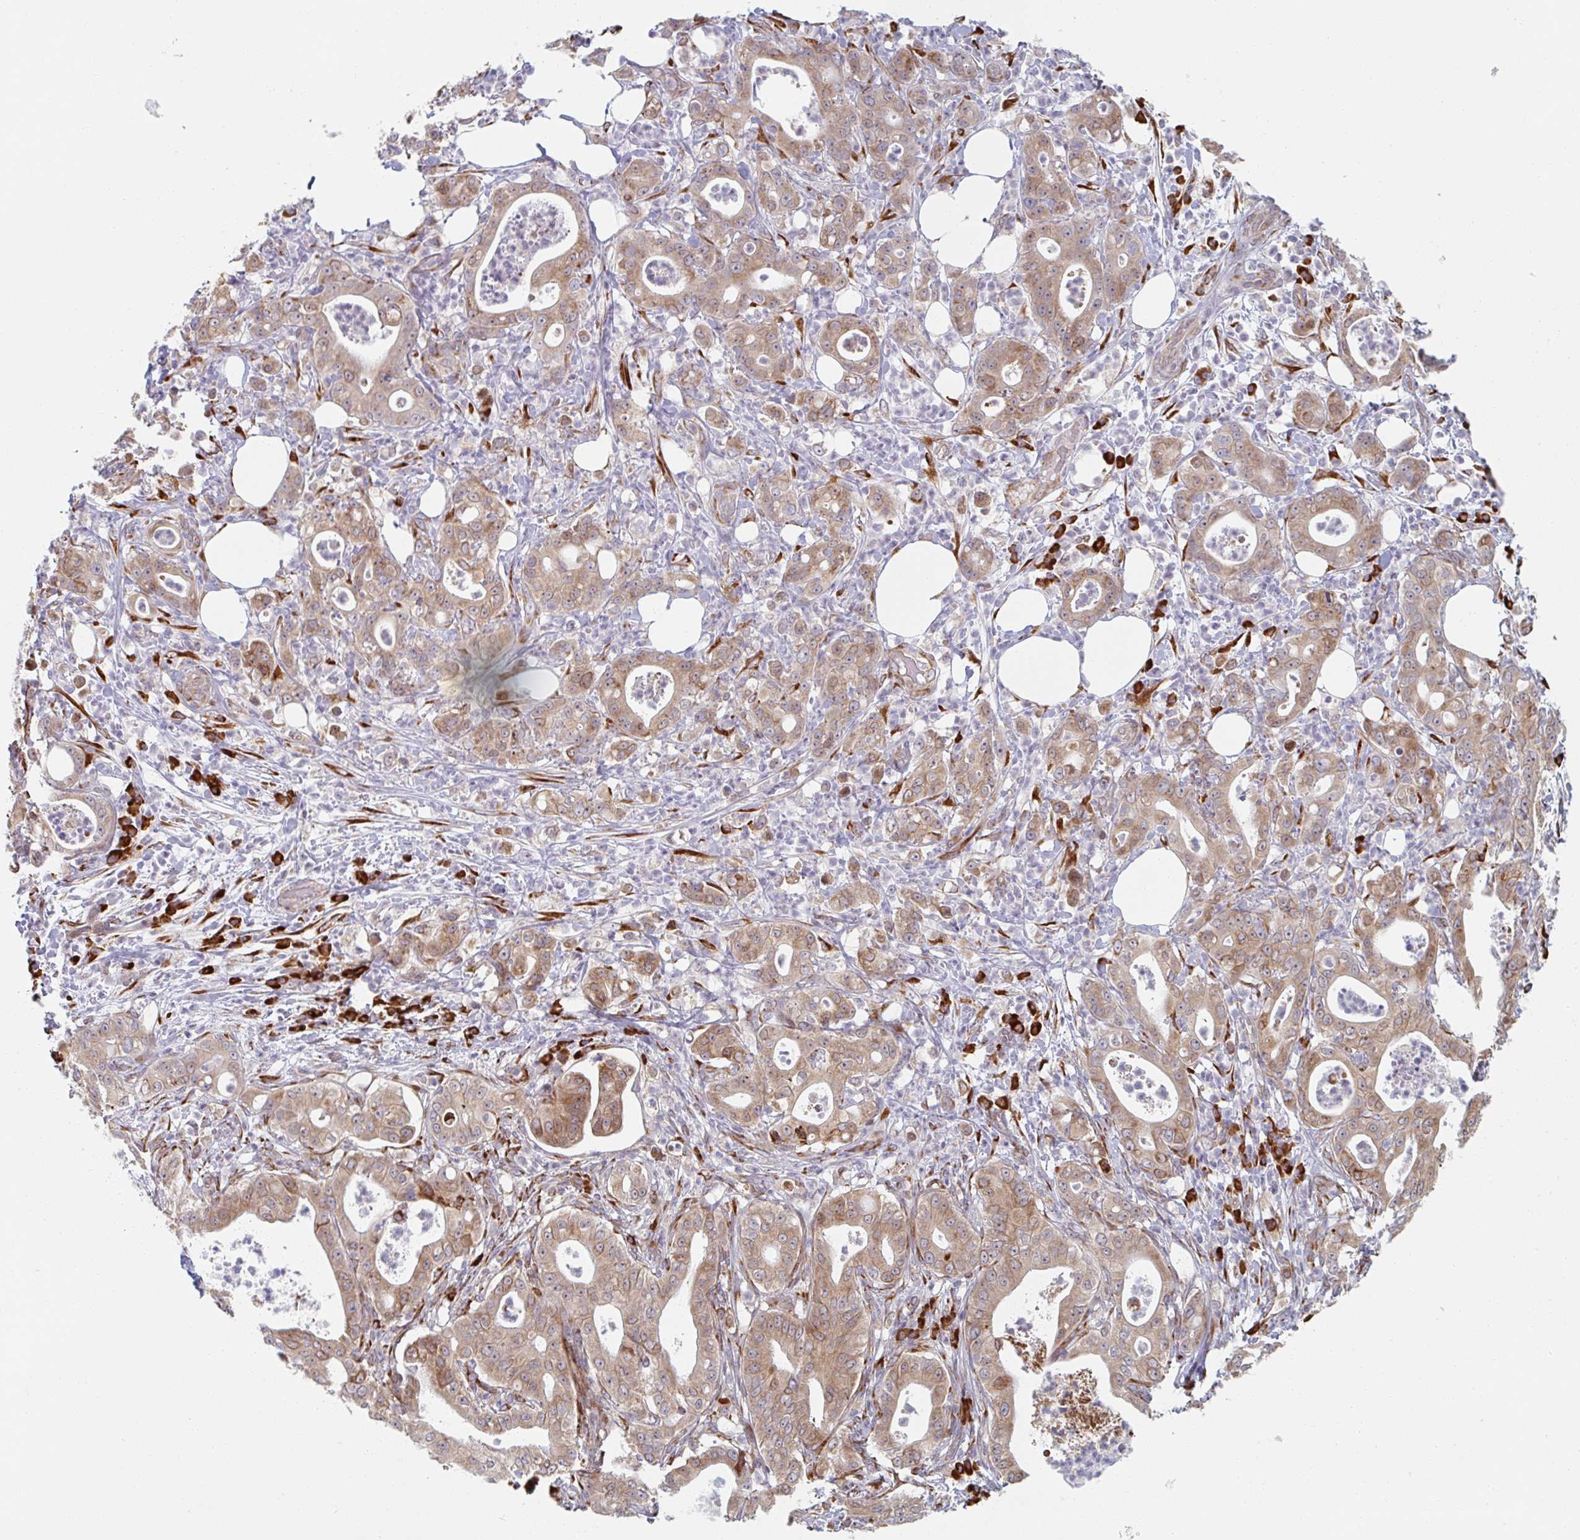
{"staining": {"intensity": "weak", "quantity": ">75%", "location": "cytoplasmic/membranous"}, "tissue": "pancreatic cancer", "cell_type": "Tumor cells", "image_type": "cancer", "snomed": [{"axis": "morphology", "description": "Adenocarcinoma, NOS"}, {"axis": "topography", "description": "Pancreas"}], "caption": "Approximately >75% of tumor cells in human pancreatic cancer demonstrate weak cytoplasmic/membranous protein expression as visualized by brown immunohistochemical staining.", "gene": "TRAPPC10", "patient": {"sex": "male", "age": 71}}